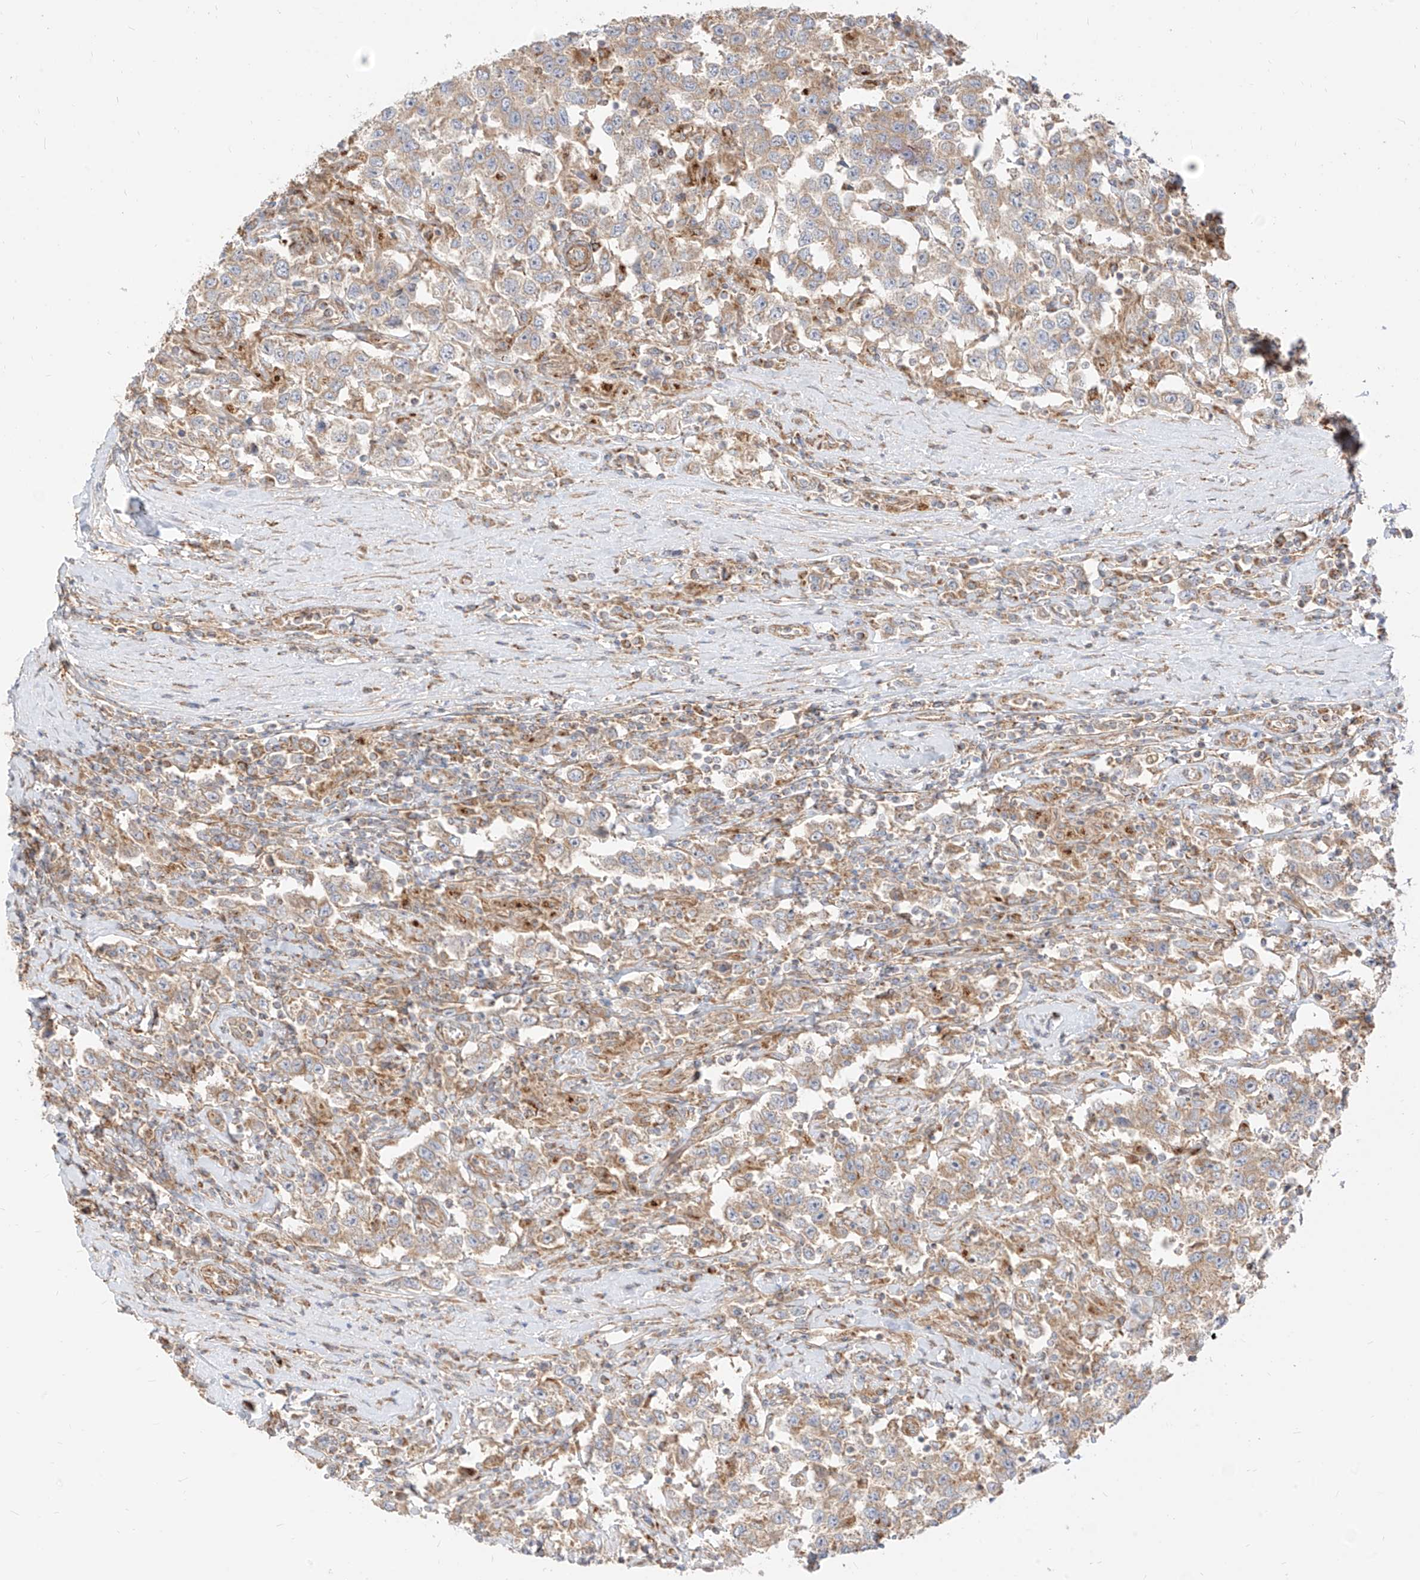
{"staining": {"intensity": "weak", "quantity": ">75%", "location": "cytoplasmic/membranous"}, "tissue": "testis cancer", "cell_type": "Tumor cells", "image_type": "cancer", "snomed": [{"axis": "morphology", "description": "Seminoma, NOS"}, {"axis": "topography", "description": "Testis"}], "caption": "A brown stain shows weak cytoplasmic/membranous staining of a protein in human testis cancer (seminoma) tumor cells.", "gene": "PLCL1", "patient": {"sex": "male", "age": 41}}